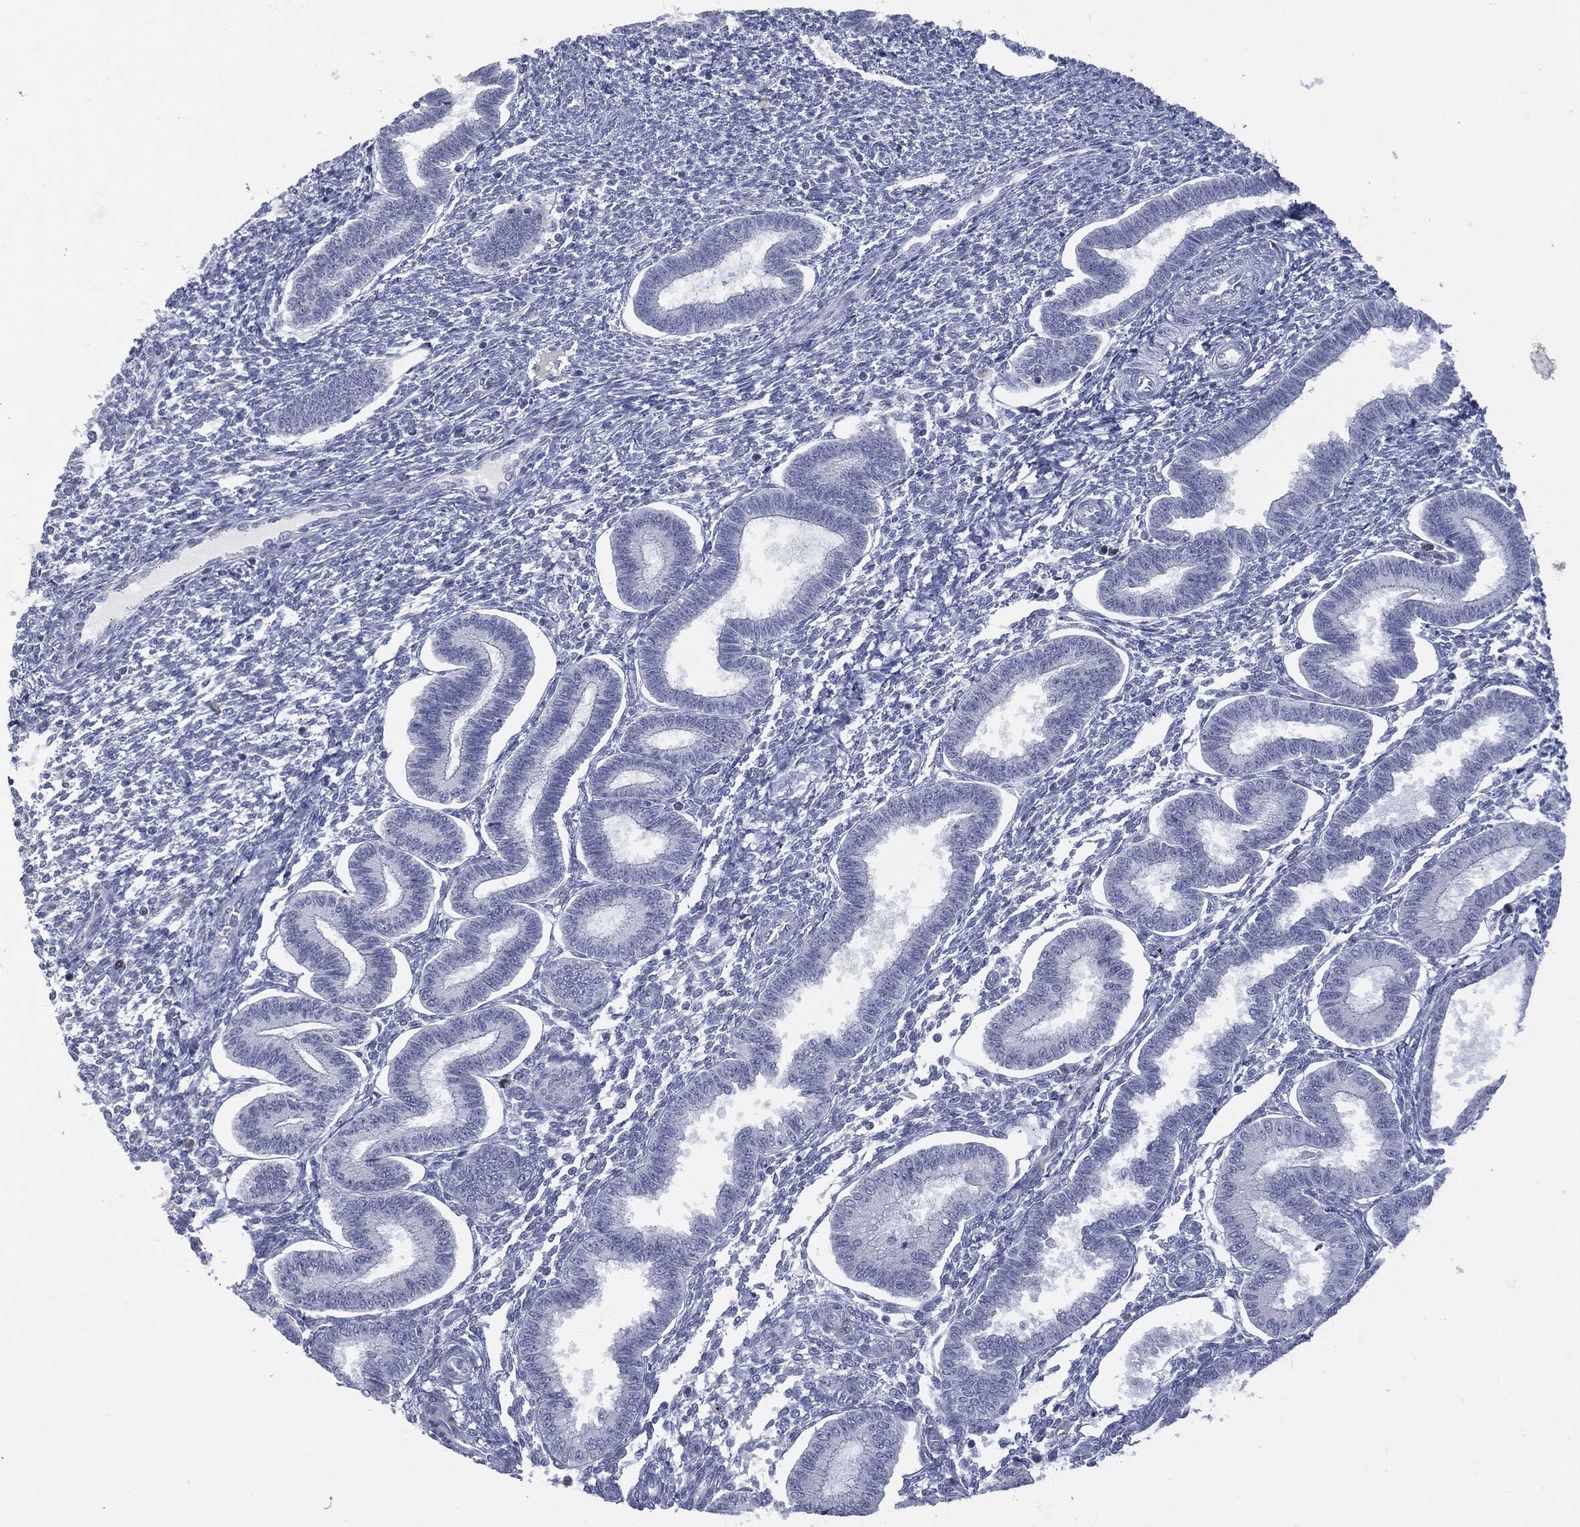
{"staining": {"intensity": "negative", "quantity": "none", "location": "none"}, "tissue": "endometrium", "cell_type": "Cells in endometrial stroma", "image_type": "normal", "snomed": [{"axis": "morphology", "description": "Normal tissue, NOS"}, {"axis": "topography", "description": "Endometrium"}], "caption": "Immunohistochemistry (IHC) image of unremarkable endometrium: endometrium stained with DAB (3,3'-diaminobenzidine) reveals no significant protein expression in cells in endometrial stroma. The staining is performed using DAB brown chromogen with nuclei counter-stained in using hematoxylin.", "gene": "UBE2C", "patient": {"sex": "female", "age": 43}}